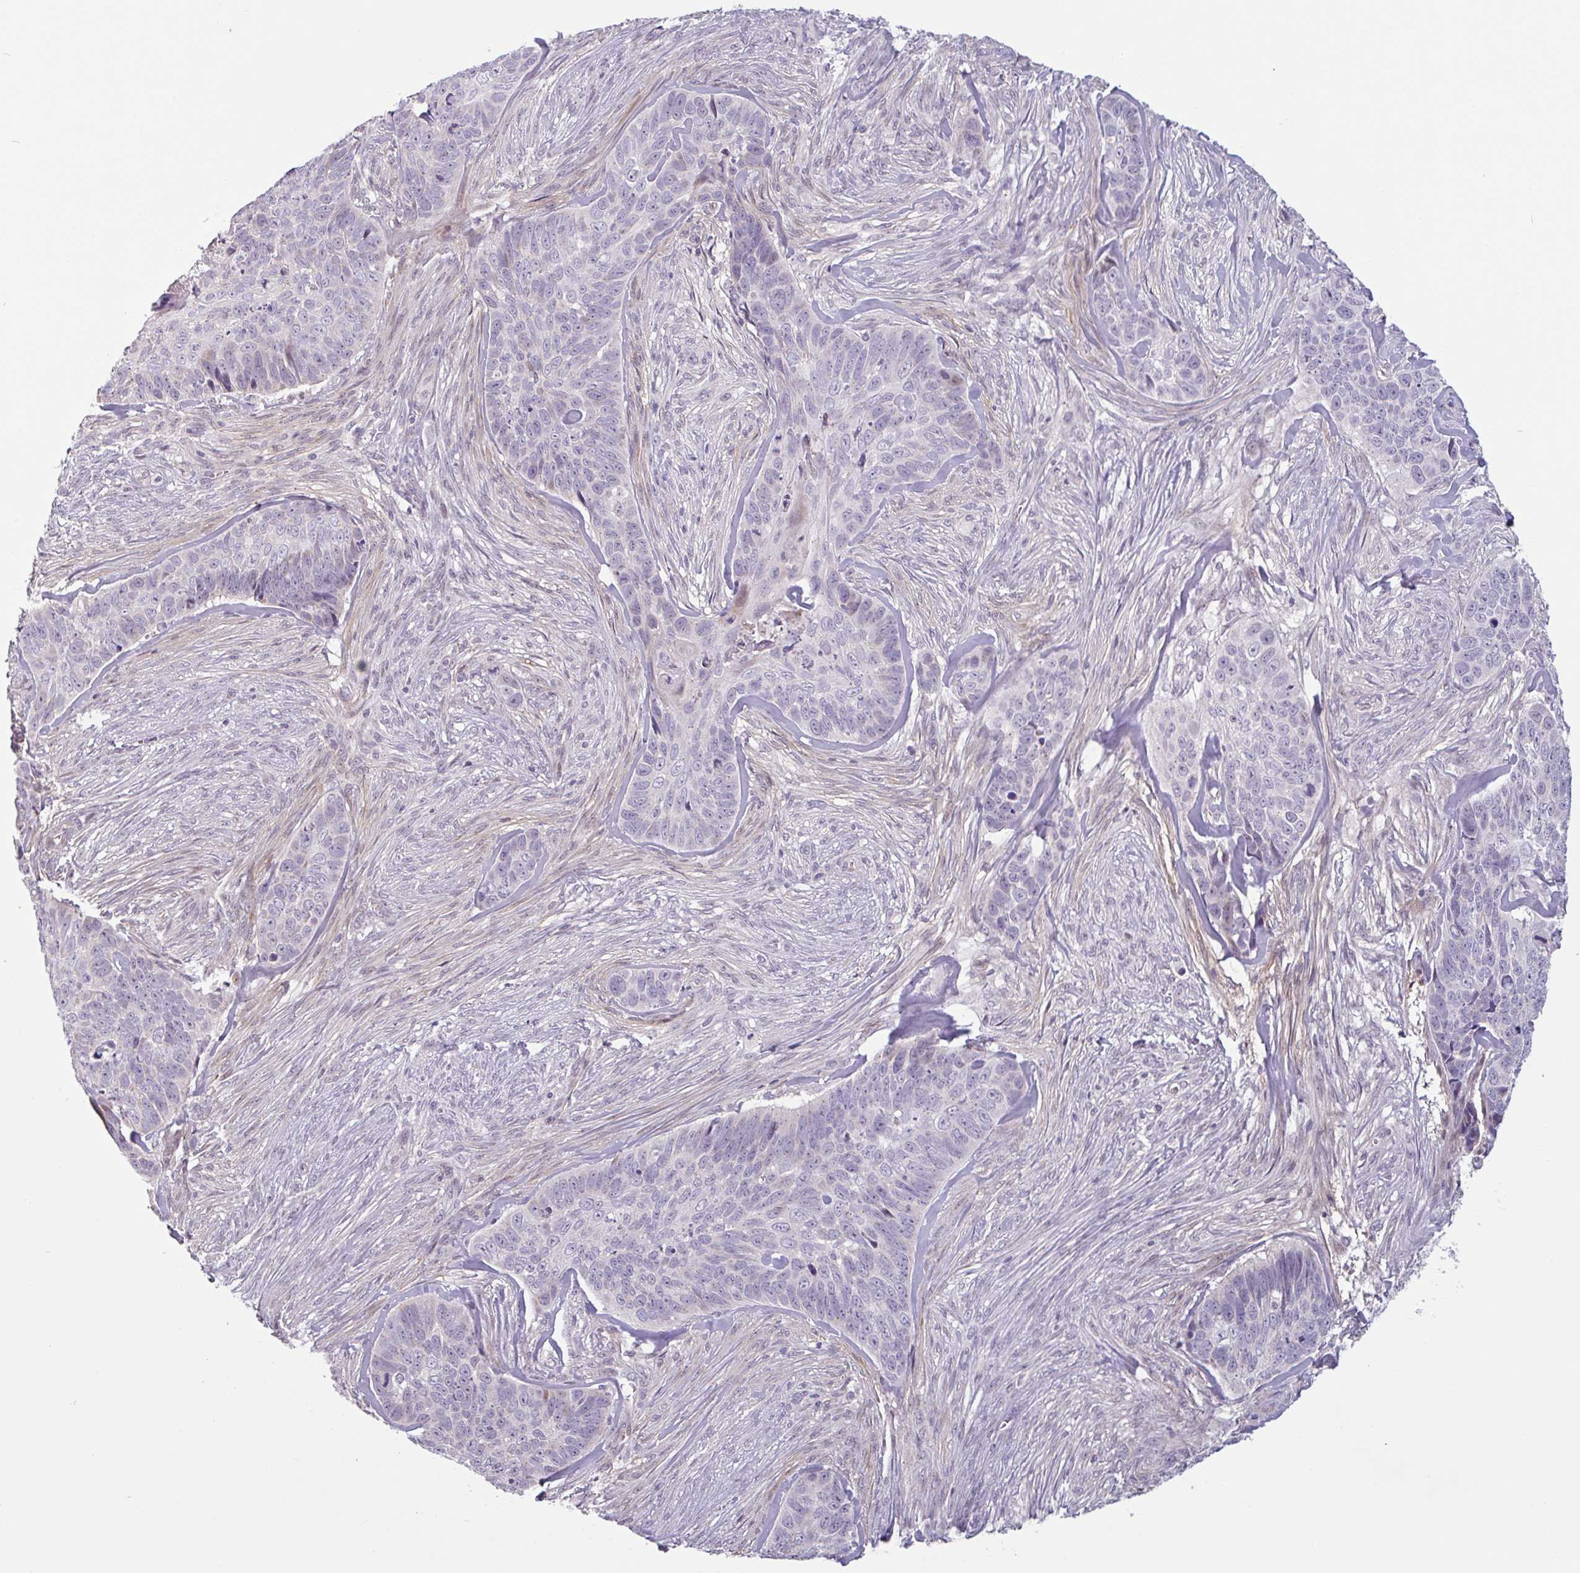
{"staining": {"intensity": "negative", "quantity": "none", "location": "none"}, "tissue": "skin cancer", "cell_type": "Tumor cells", "image_type": "cancer", "snomed": [{"axis": "morphology", "description": "Basal cell carcinoma"}, {"axis": "topography", "description": "Skin"}], "caption": "Immunohistochemistry of basal cell carcinoma (skin) shows no positivity in tumor cells. (Brightfield microscopy of DAB (3,3'-diaminobenzidine) IHC at high magnification).", "gene": "TMEM119", "patient": {"sex": "female", "age": 82}}